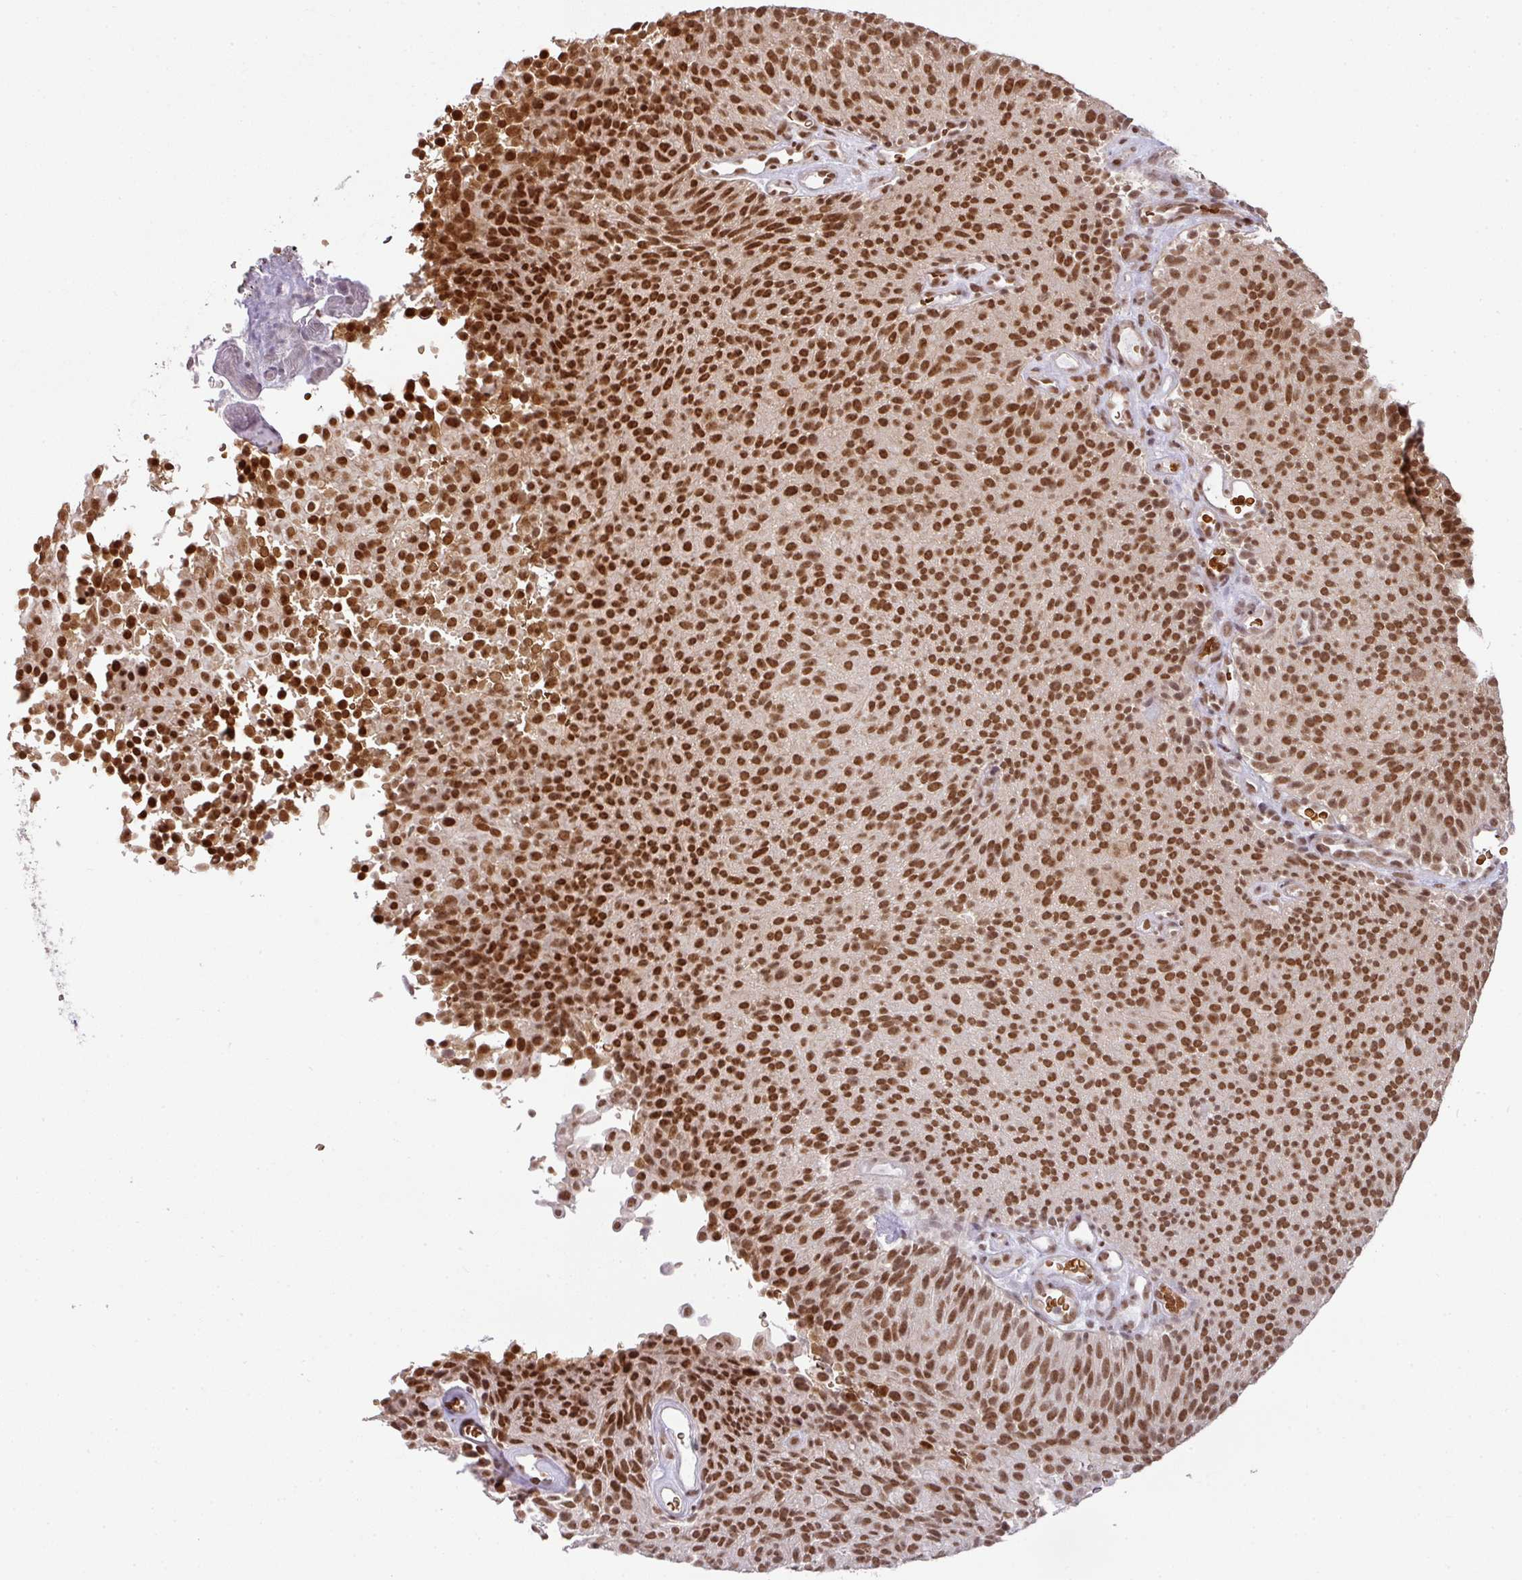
{"staining": {"intensity": "strong", "quantity": ">75%", "location": "nuclear"}, "tissue": "urothelial cancer", "cell_type": "Tumor cells", "image_type": "cancer", "snomed": [{"axis": "morphology", "description": "Urothelial carcinoma, Low grade"}, {"axis": "topography", "description": "Urinary bladder"}], "caption": "Urothelial cancer tissue exhibits strong nuclear expression in about >75% of tumor cells", "gene": "NCOA5", "patient": {"sex": "male", "age": 78}}